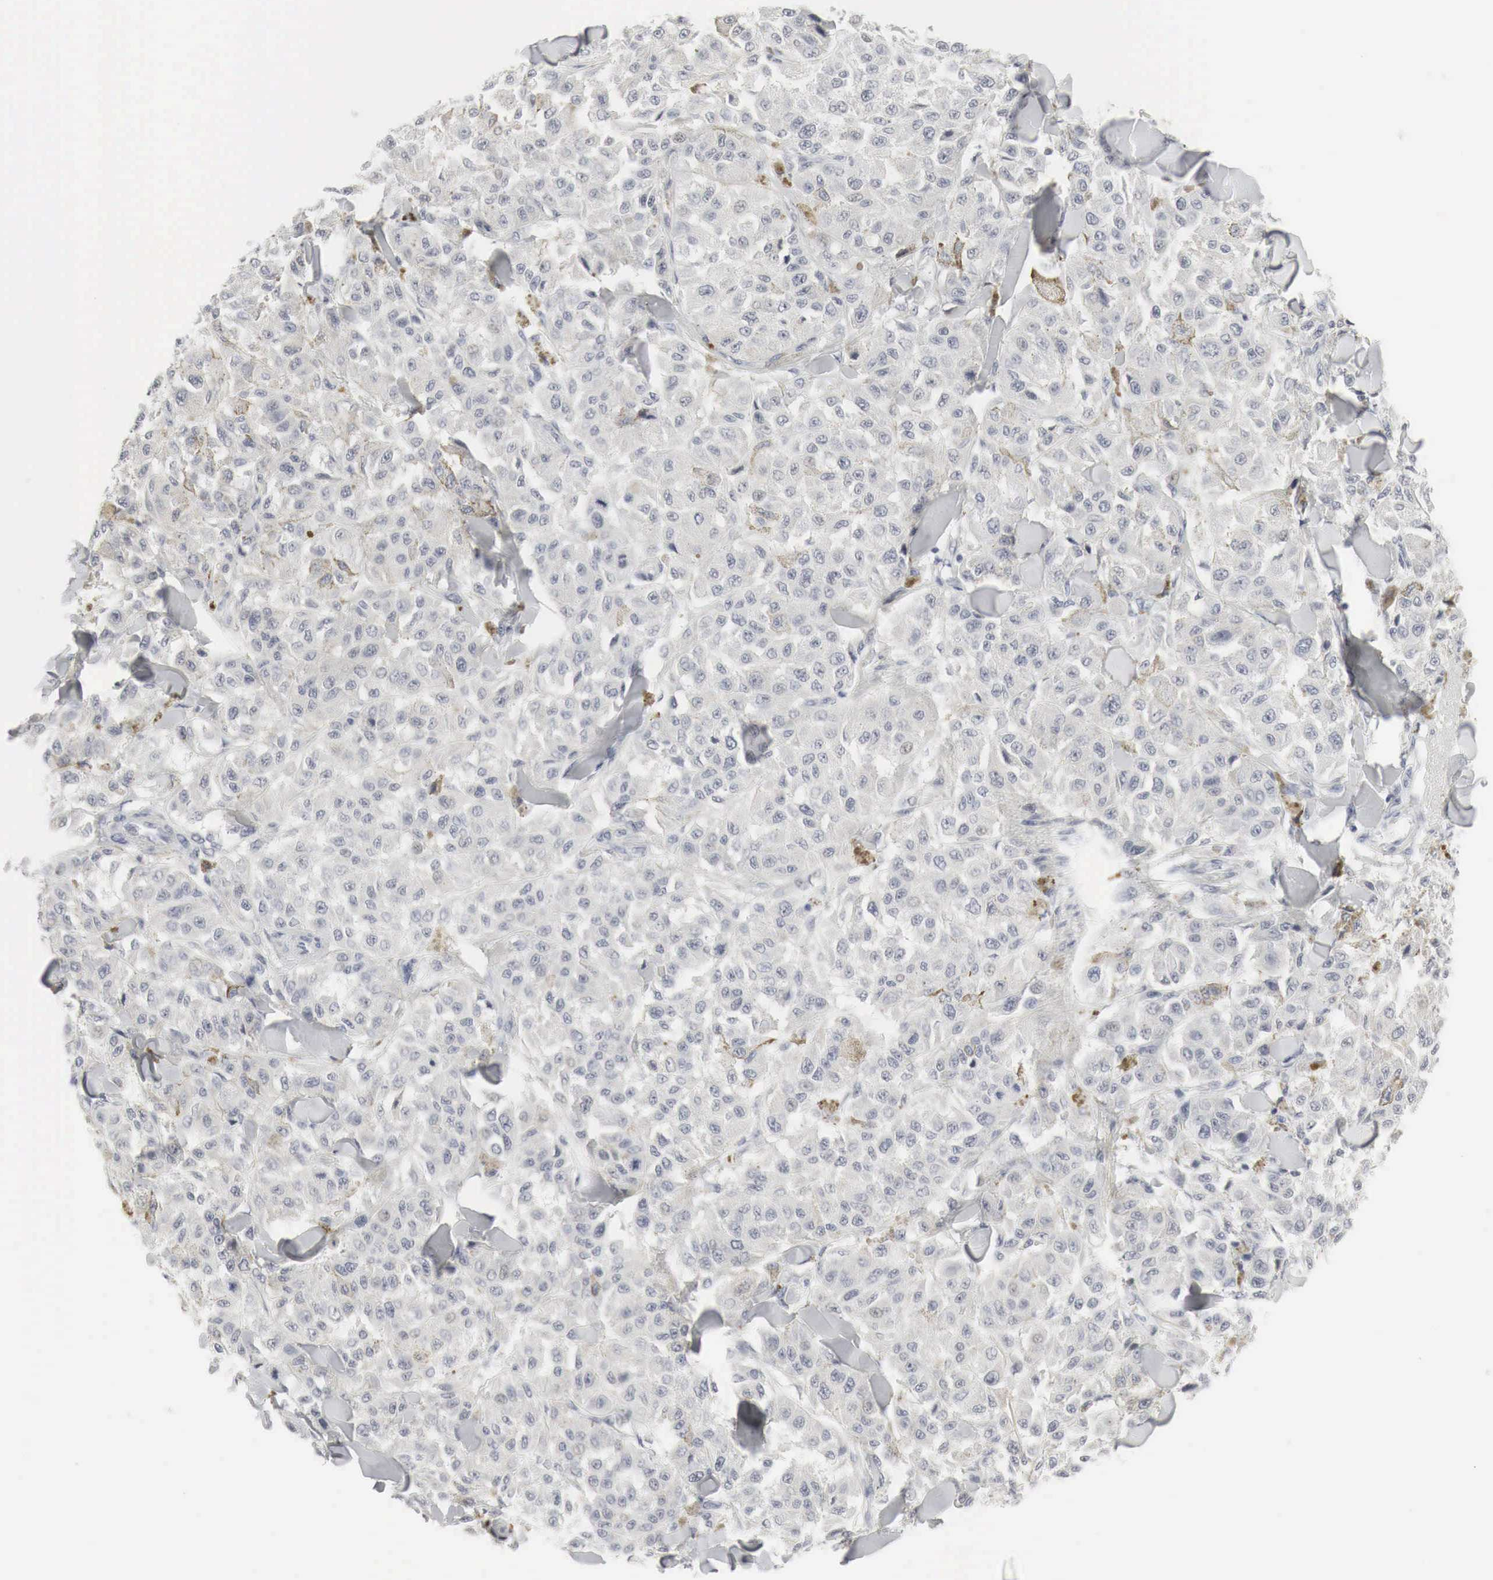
{"staining": {"intensity": "negative", "quantity": "none", "location": "none"}, "tissue": "melanoma", "cell_type": "Tumor cells", "image_type": "cancer", "snomed": [{"axis": "morphology", "description": "Malignant melanoma, NOS"}, {"axis": "topography", "description": "Skin"}], "caption": "A photomicrograph of human melanoma is negative for staining in tumor cells. (DAB (3,3'-diaminobenzidine) immunohistochemistry, high magnification).", "gene": "TP63", "patient": {"sex": "female", "age": 64}}